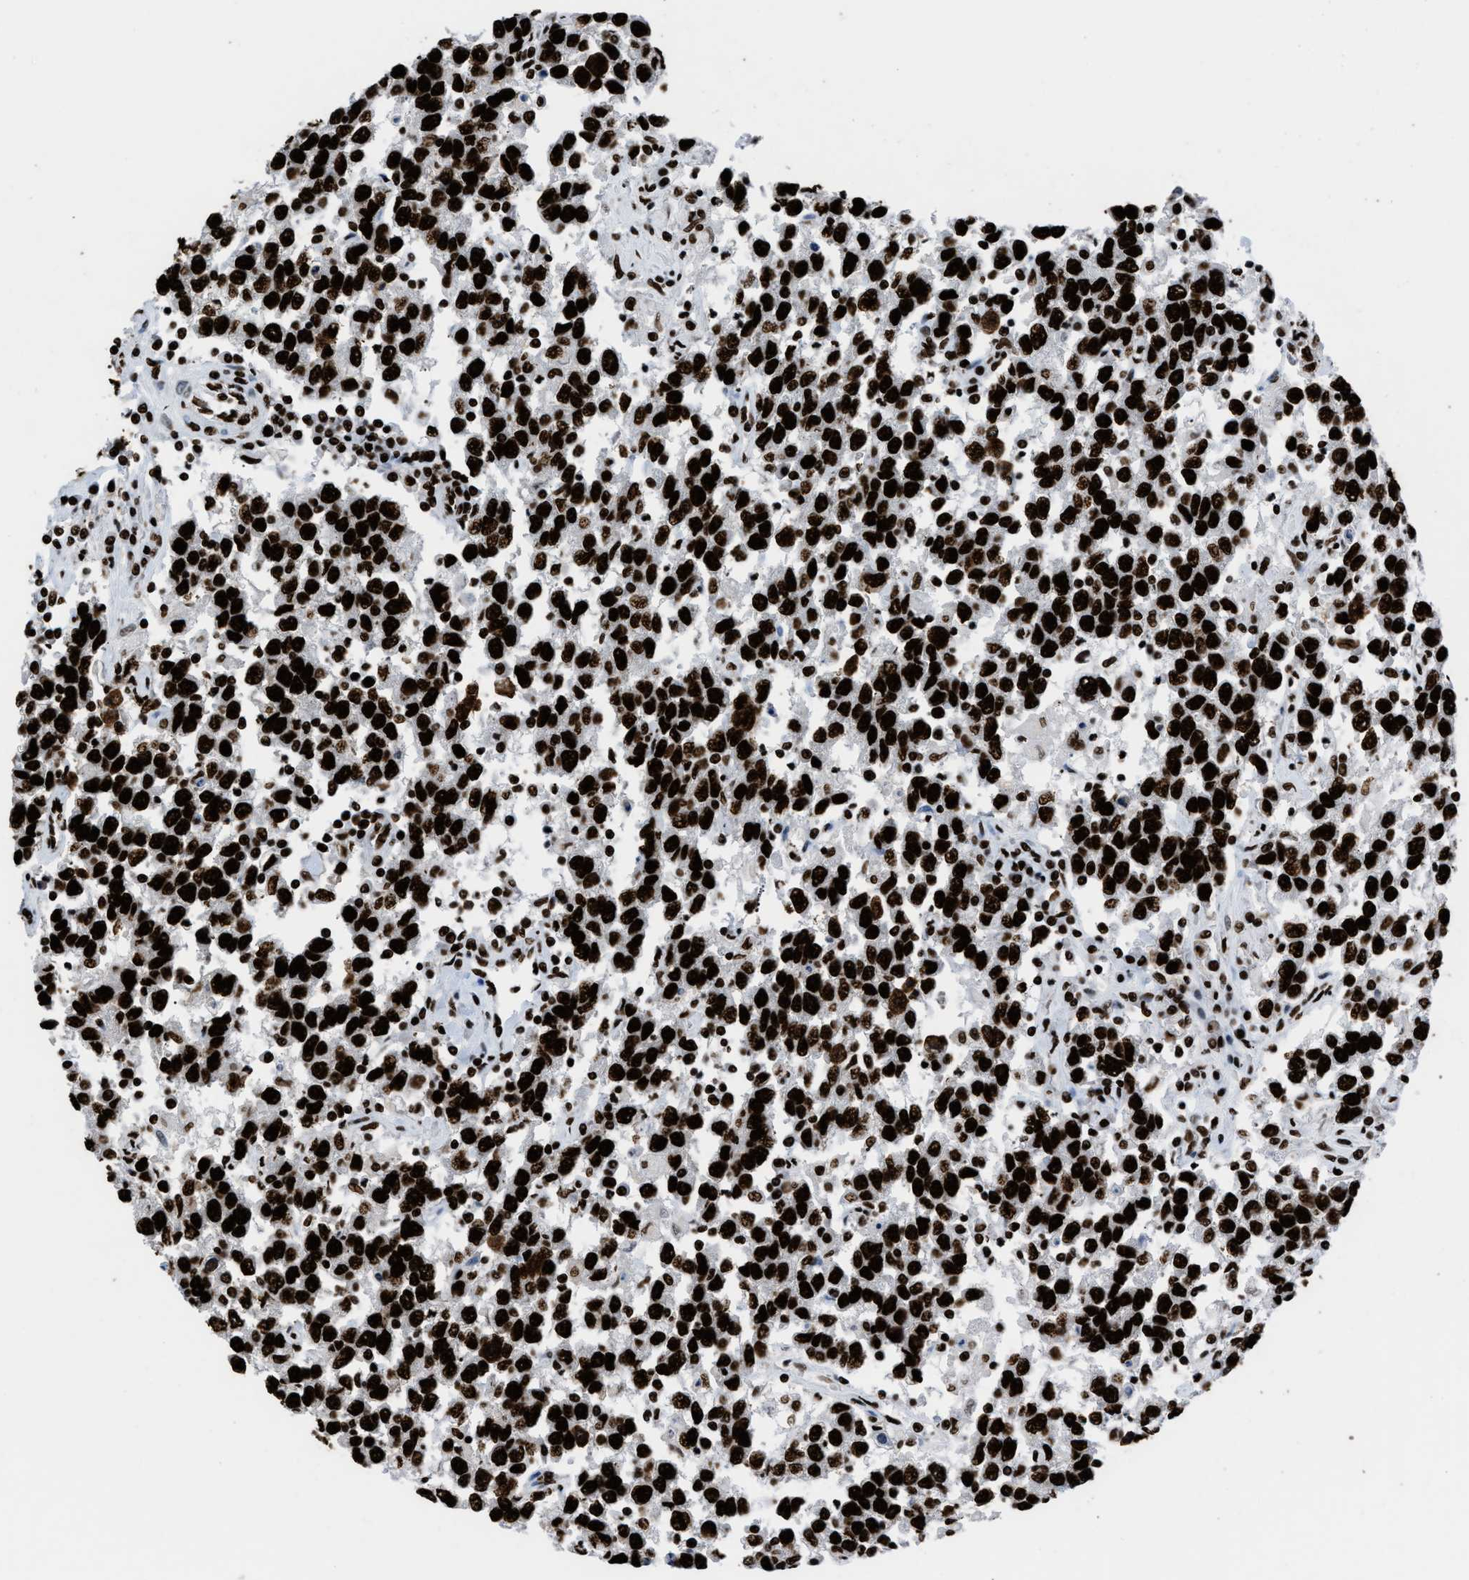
{"staining": {"intensity": "strong", "quantity": ">75%", "location": "nuclear"}, "tissue": "testis cancer", "cell_type": "Tumor cells", "image_type": "cancer", "snomed": [{"axis": "morphology", "description": "Seminoma, NOS"}, {"axis": "topography", "description": "Testis"}], "caption": "Approximately >75% of tumor cells in human testis seminoma demonstrate strong nuclear protein expression as visualized by brown immunohistochemical staining.", "gene": "HNRNPM", "patient": {"sex": "male", "age": 41}}